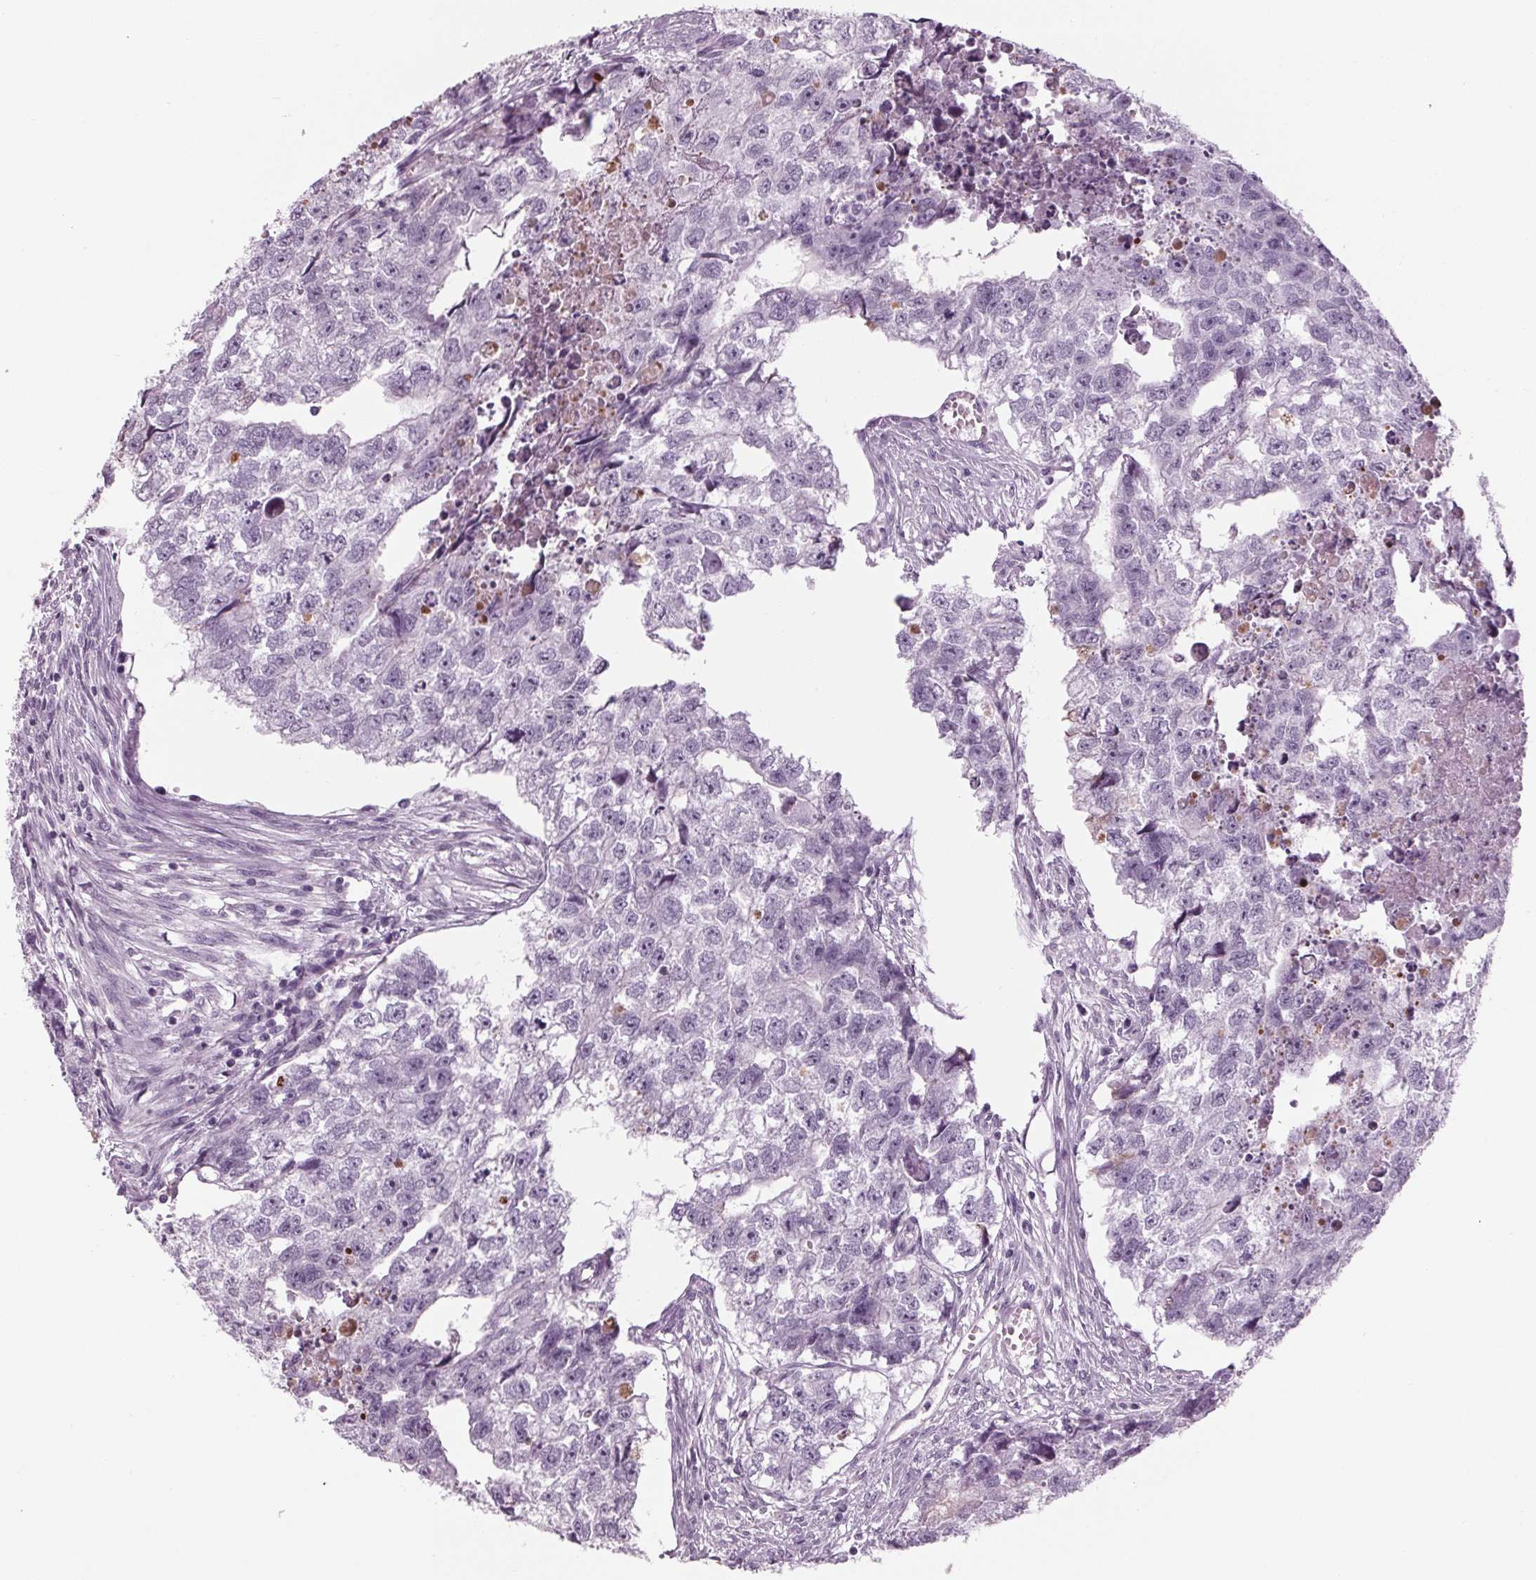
{"staining": {"intensity": "negative", "quantity": "none", "location": "none"}, "tissue": "testis cancer", "cell_type": "Tumor cells", "image_type": "cancer", "snomed": [{"axis": "morphology", "description": "Carcinoma, Embryonal, NOS"}, {"axis": "morphology", "description": "Teratoma, malignant, NOS"}, {"axis": "topography", "description": "Testis"}], "caption": "Tumor cells are negative for protein expression in human testis cancer.", "gene": "CYP3A43", "patient": {"sex": "male", "age": 44}}